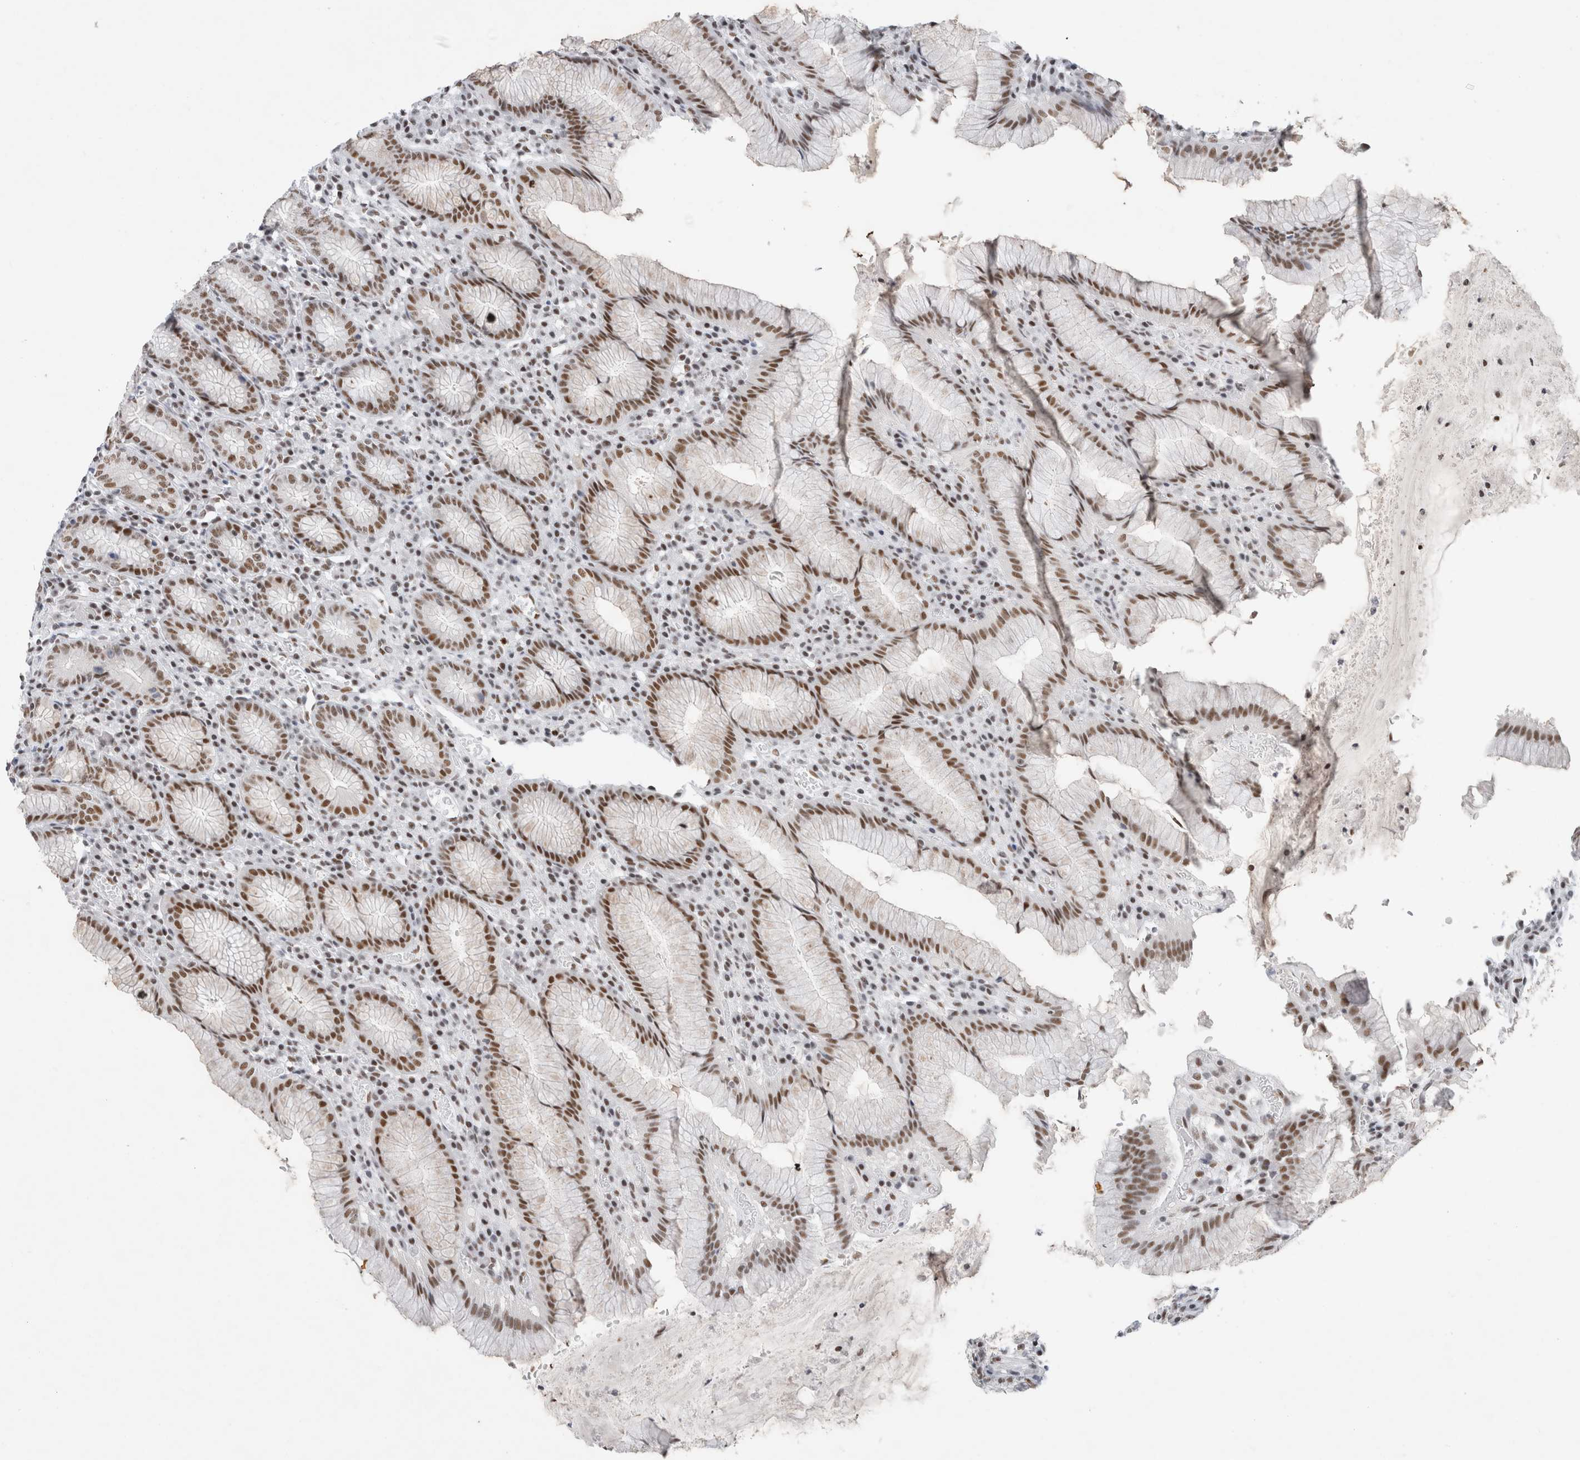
{"staining": {"intensity": "moderate", "quantity": ">75%", "location": "nuclear"}, "tissue": "stomach", "cell_type": "Glandular cells", "image_type": "normal", "snomed": [{"axis": "morphology", "description": "Normal tissue, NOS"}, {"axis": "topography", "description": "Stomach"}], "caption": "Immunohistochemical staining of normal human stomach shows moderate nuclear protein expression in about >75% of glandular cells.", "gene": "COPS7A", "patient": {"sex": "male", "age": 55}}